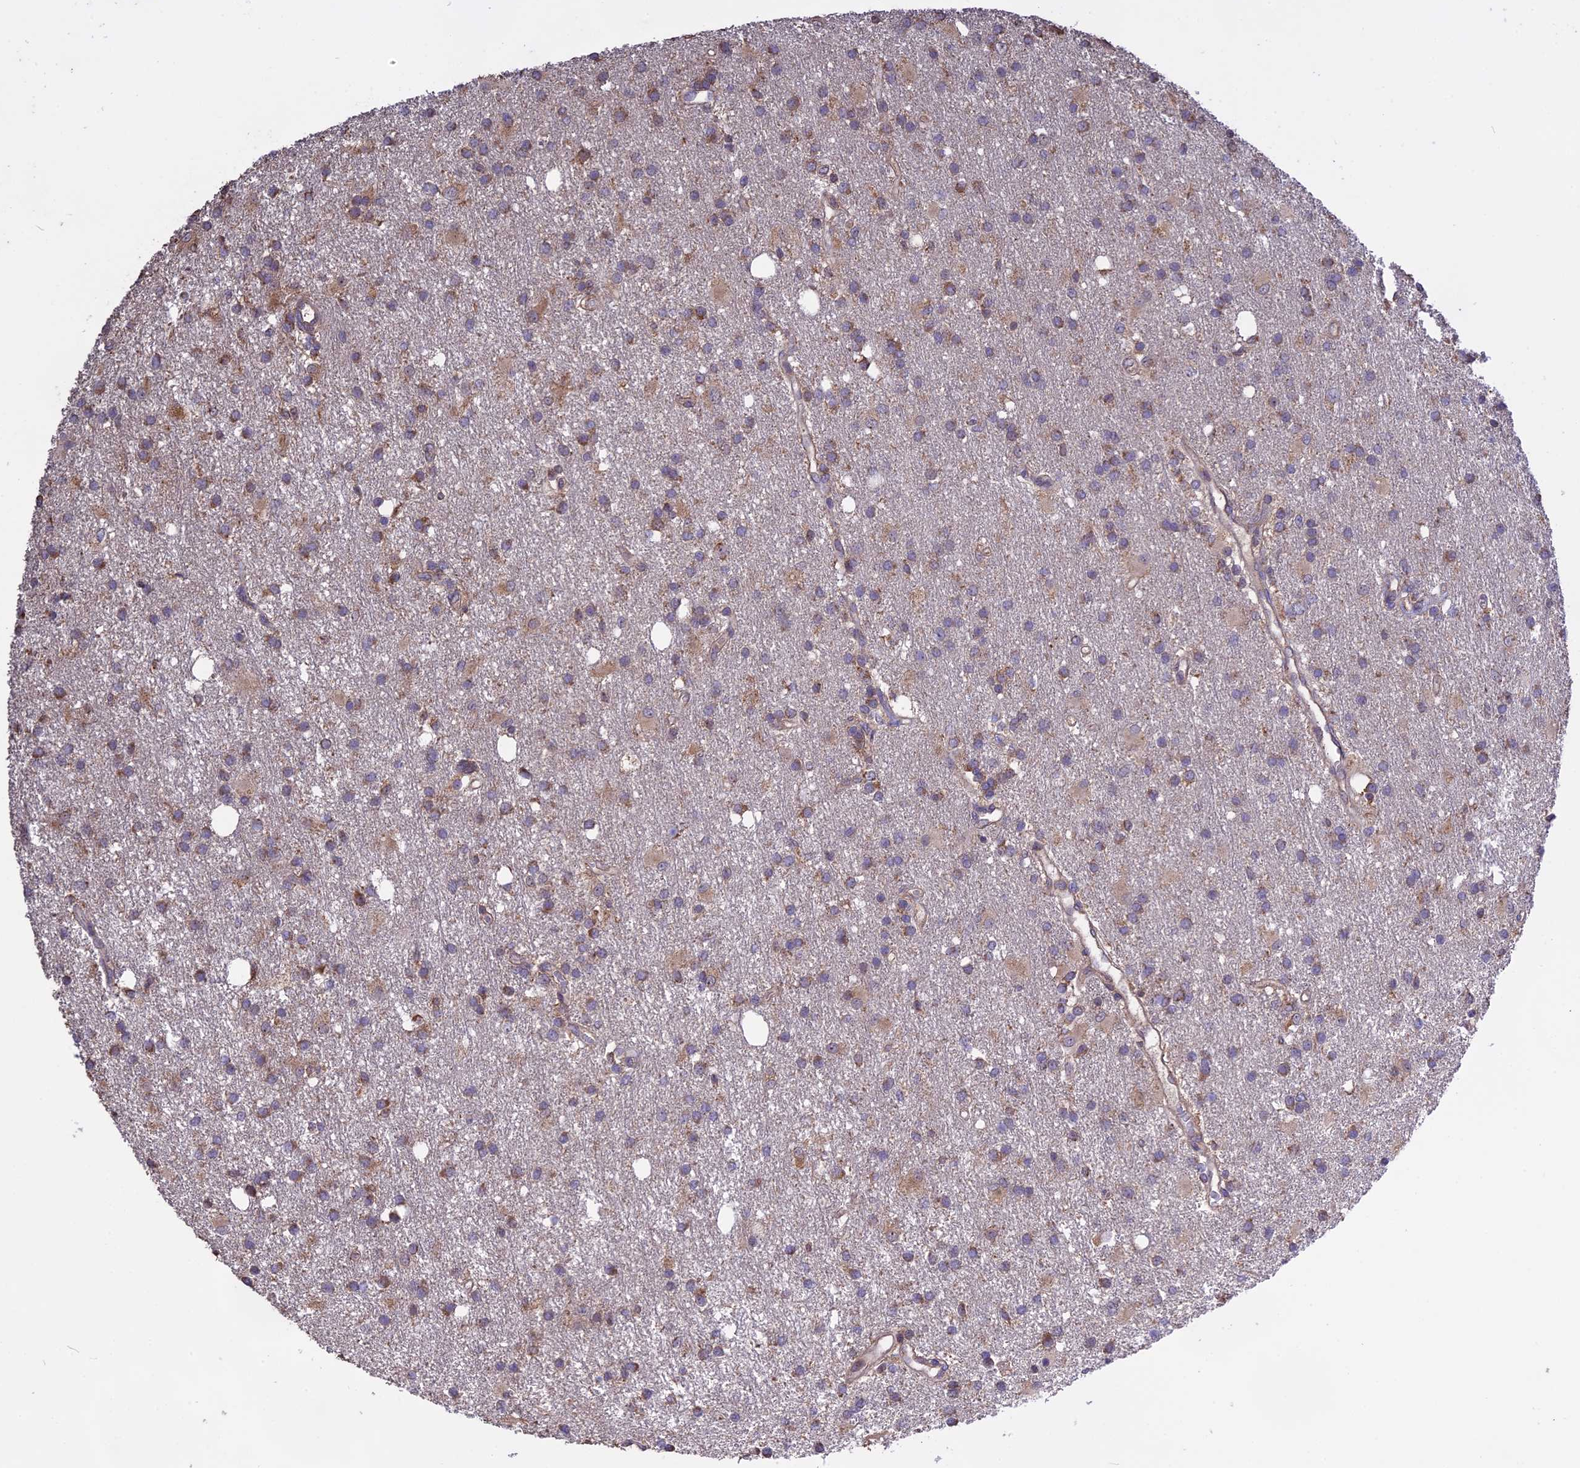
{"staining": {"intensity": "moderate", "quantity": "25%-75%", "location": "cytoplasmic/membranous"}, "tissue": "glioma", "cell_type": "Tumor cells", "image_type": "cancer", "snomed": [{"axis": "morphology", "description": "Glioma, malignant, High grade"}, {"axis": "topography", "description": "Brain"}], "caption": "Immunohistochemical staining of glioma exhibits medium levels of moderate cytoplasmic/membranous positivity in about 25%-75% of tumor cells. (DAB (3,3'-diaminobenzidine) IHC with brightfield microscopy, high magnification).", "gene": "NUDT8", "patient": {"sex": "male", "age": 77}}